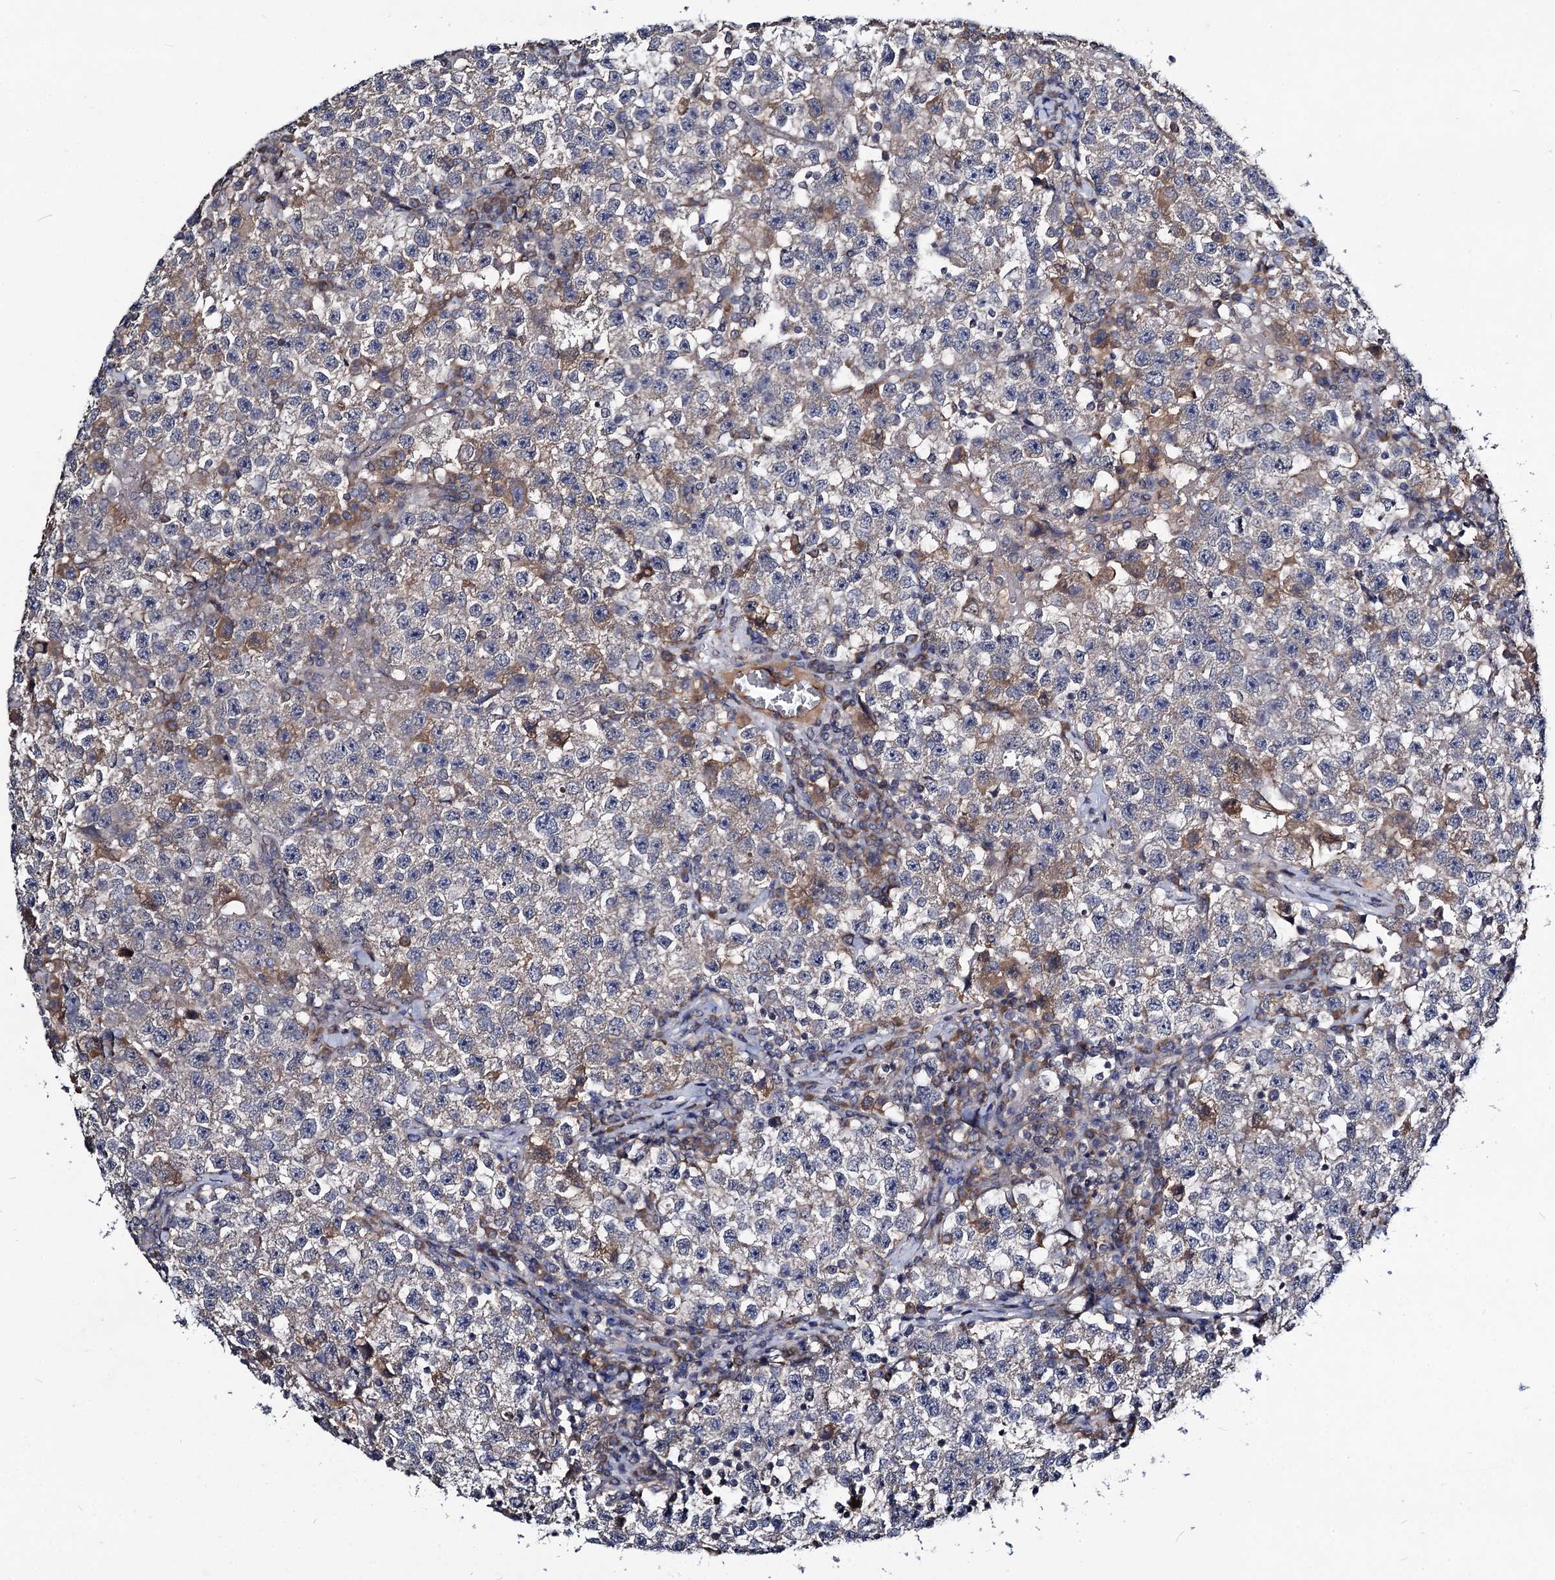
{"staining": {"intensity": "moderate", "quantity": "<25%", "location": "cytoplasmic/membranous"}, "tissue": "testis cancer", "cell_type": "Tumor cells", "image_type": "cancer", "snomed": [{"axis": "morphology", "description": "Seminoma, NOS"}, {"axis": "topography", "description": "Testis"}], "caption": "Testis cancer (seminoma) tissue shows moderate cytoplasmic/membranous expression in about <25% of tumor cells Using DAB (3,3'-diaminobenzidine) (brown) and hematoxylin (blue) stains, captured at high magnification using brightfield microscopy.", "gene": "VPS37D", "patient": {"sex": "male", "age": 22}}